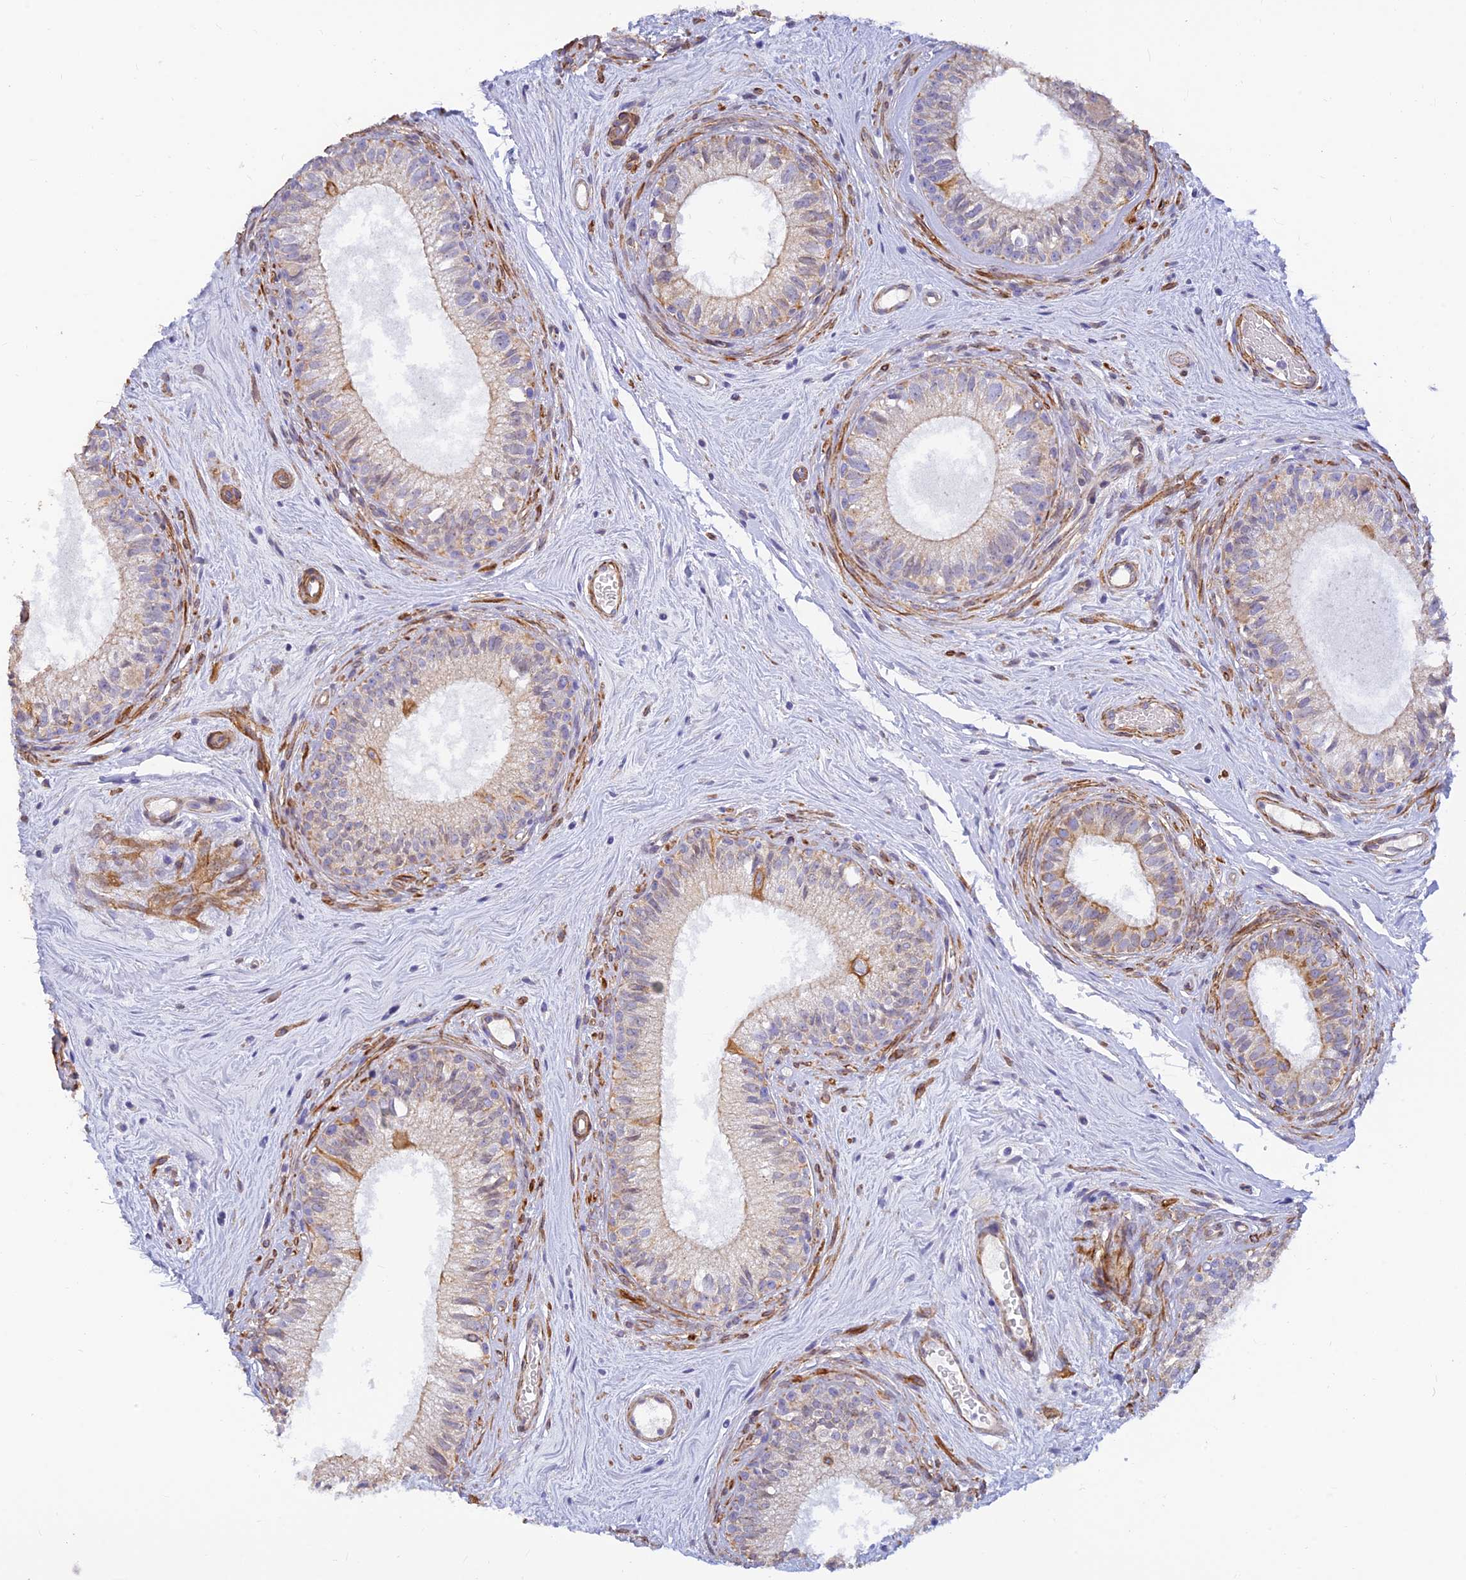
{"staining": {"intensity": "moderate", "quantity": "<25%", "location": "cytoplasmic/membranous"}, "tissue": "epididymis", "cell_type": "Glandular cells", "image_type": "normal", "snomed": [{"axis": "morphology", "description": "Normal tissue, NOS"}, {"axis": "topography", "description": "Epididymis"}], "caption": "Immunohistochemical staining of normal epididymis reveals low levels of moderate cytoplasmic/membranous expression in approximately <25% of glandular cells. (Brightfield microscopy of DAB IHC at high magnification).", "gene": "ALDH1L2", "patient": {"sex": "male", "age": 71}}